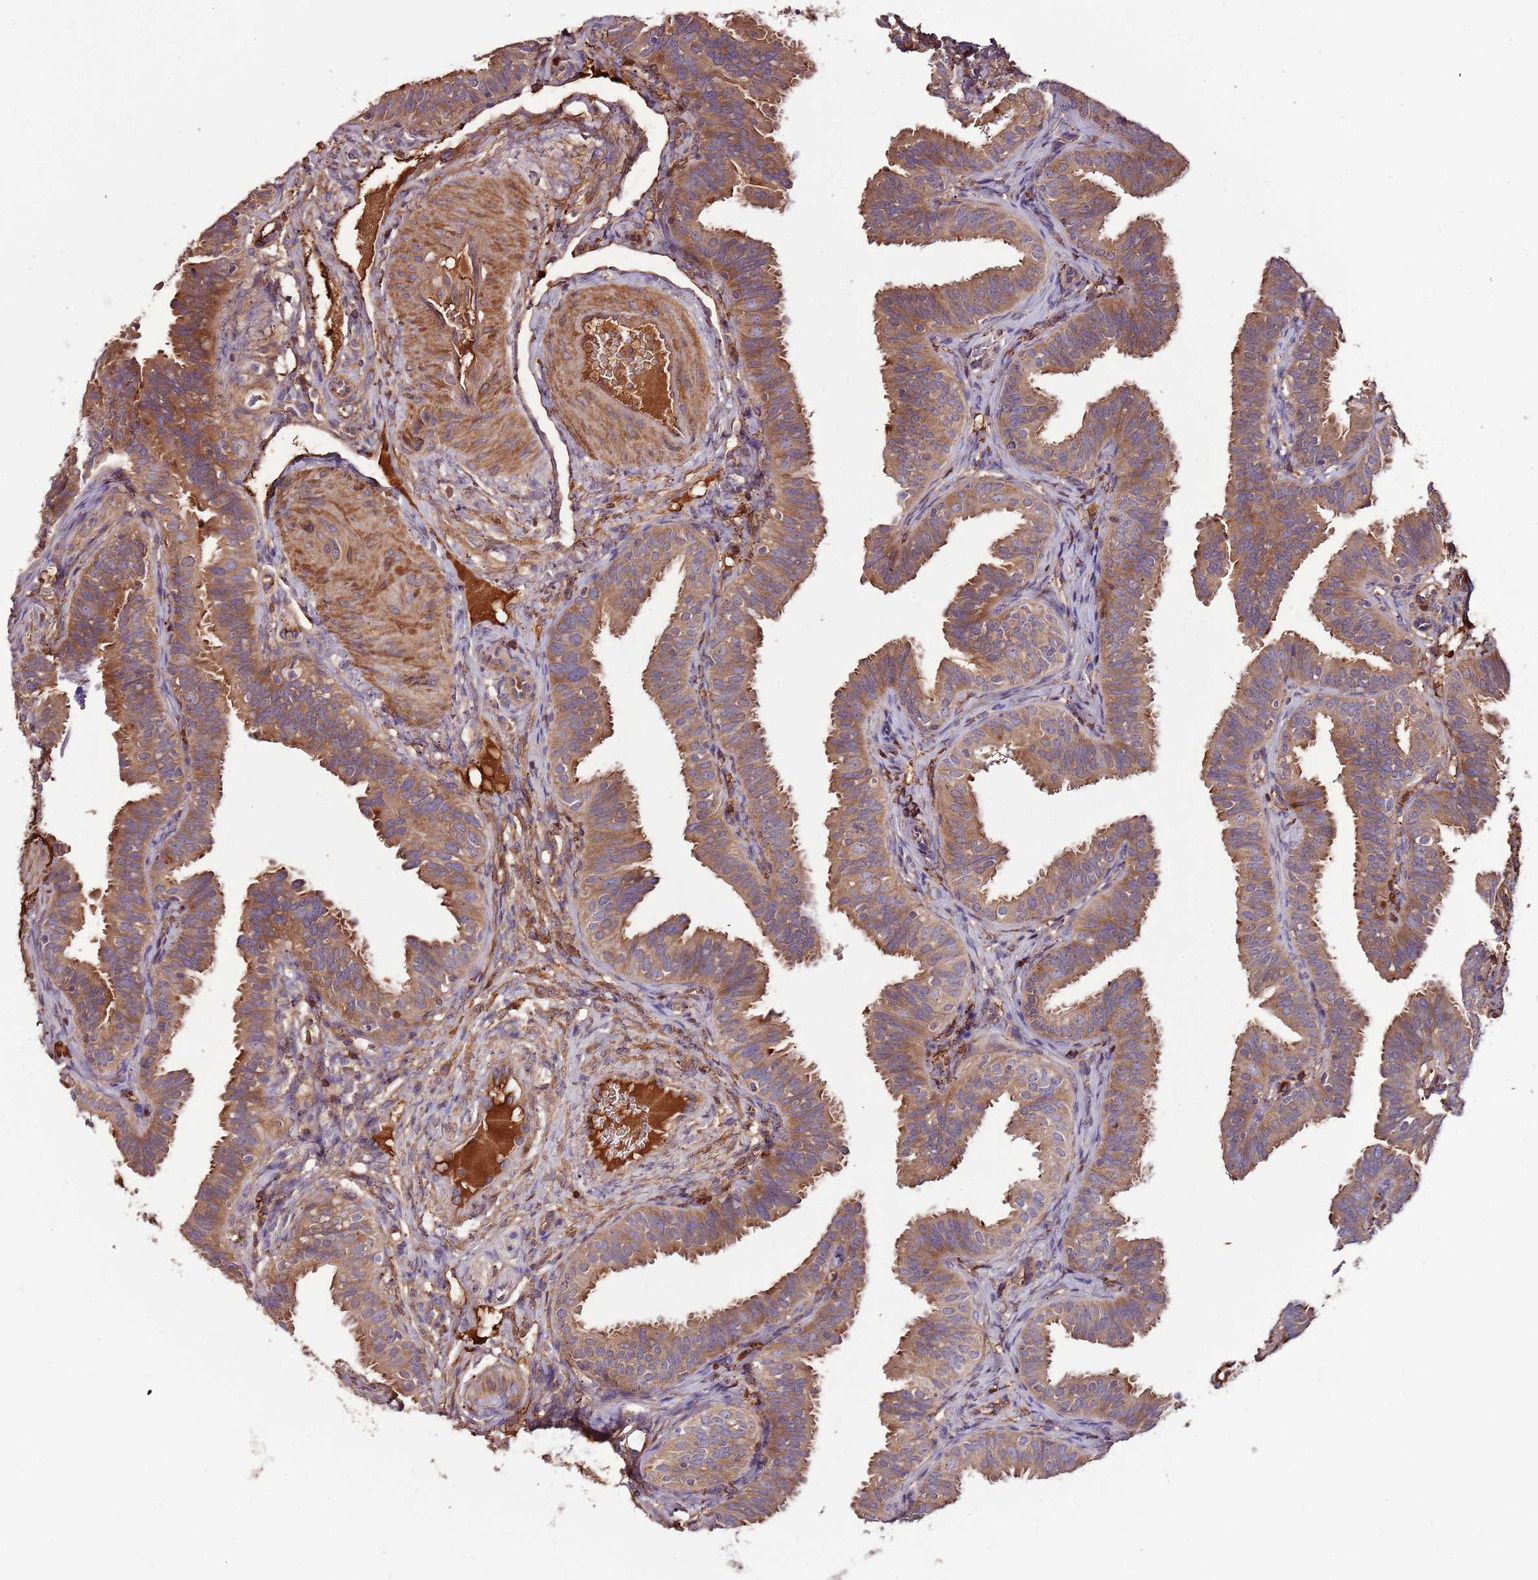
{"staining": {"intensity": "moderate", "quantity": ">75%", "location": "cytoplasmic/membranous"}, "tissue": "fallopian tube", "cell_type": "Glandular cells", "image_type": "normal", "snomed": [{"axis": "morphology", "description": "Normal tissue, NOS"}, {"axis": "topography", "description": "Fallopian tube"}], "caption": "Normal fallopian tube demonstrates moderate cytoplasmic/membranous positivity in about >75% of glandular cells, visualized by immunohistochemistry. (DAB IHC with brightfield microscopy, high magnification).", "gene": "DENR", "patient": {"sex": "female", "age": 35}}